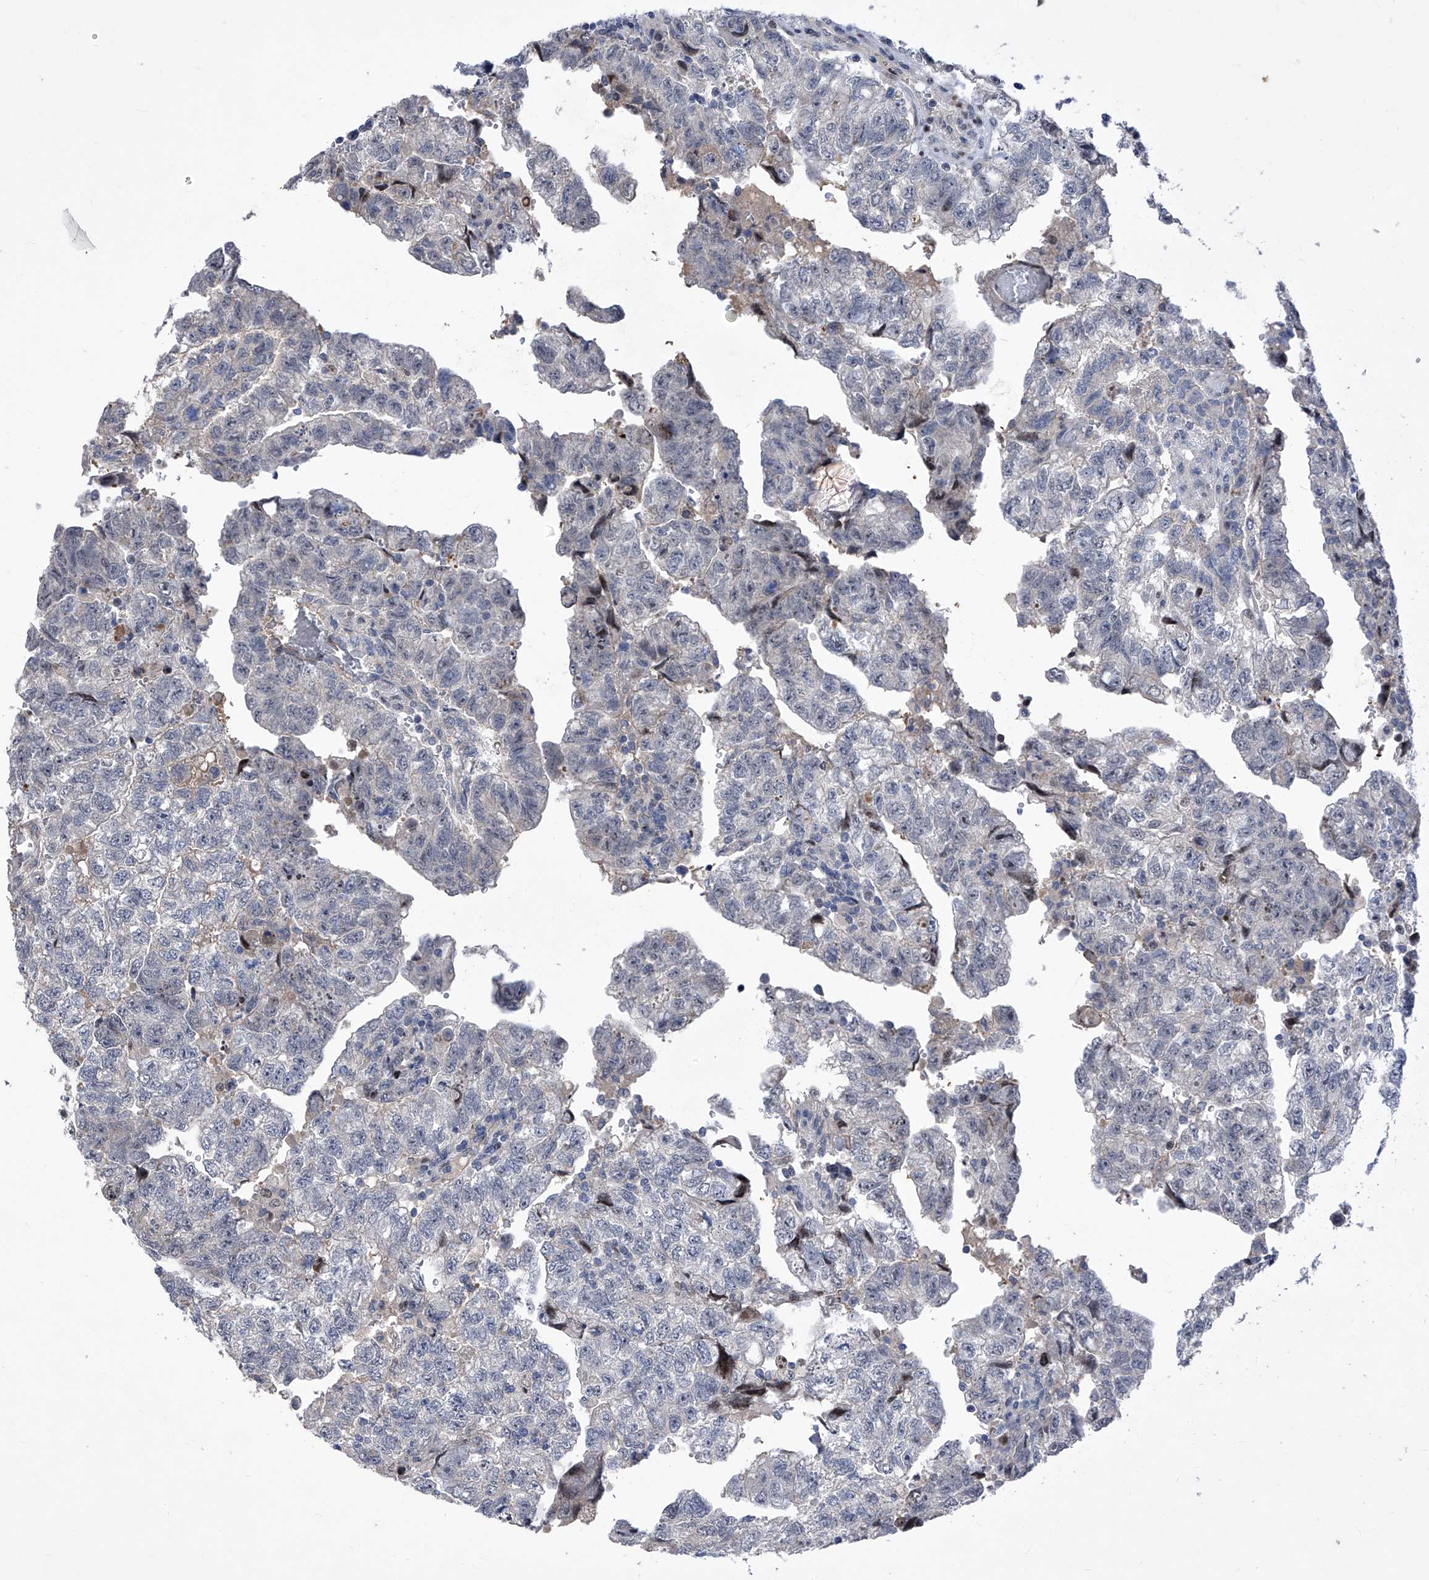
{"staining": {"intensity": "negative", "quantity": "none", "location": "none"}, "tissue": "testis cancer", "cell_type": "Tumor cells", "image_type": "cancer", "snomed": [{"axis": "morphology", "description": "Carcinoma, Embryonal, NOS"}, {"axis": "topography", "description": "Testis"}], "caption": "This is an immunohistochemistry image of human testis cancer. There is no positivity in tumor cells.", "gene": "NUFIP1", "patient": {"sex": "male", "age": 36}}